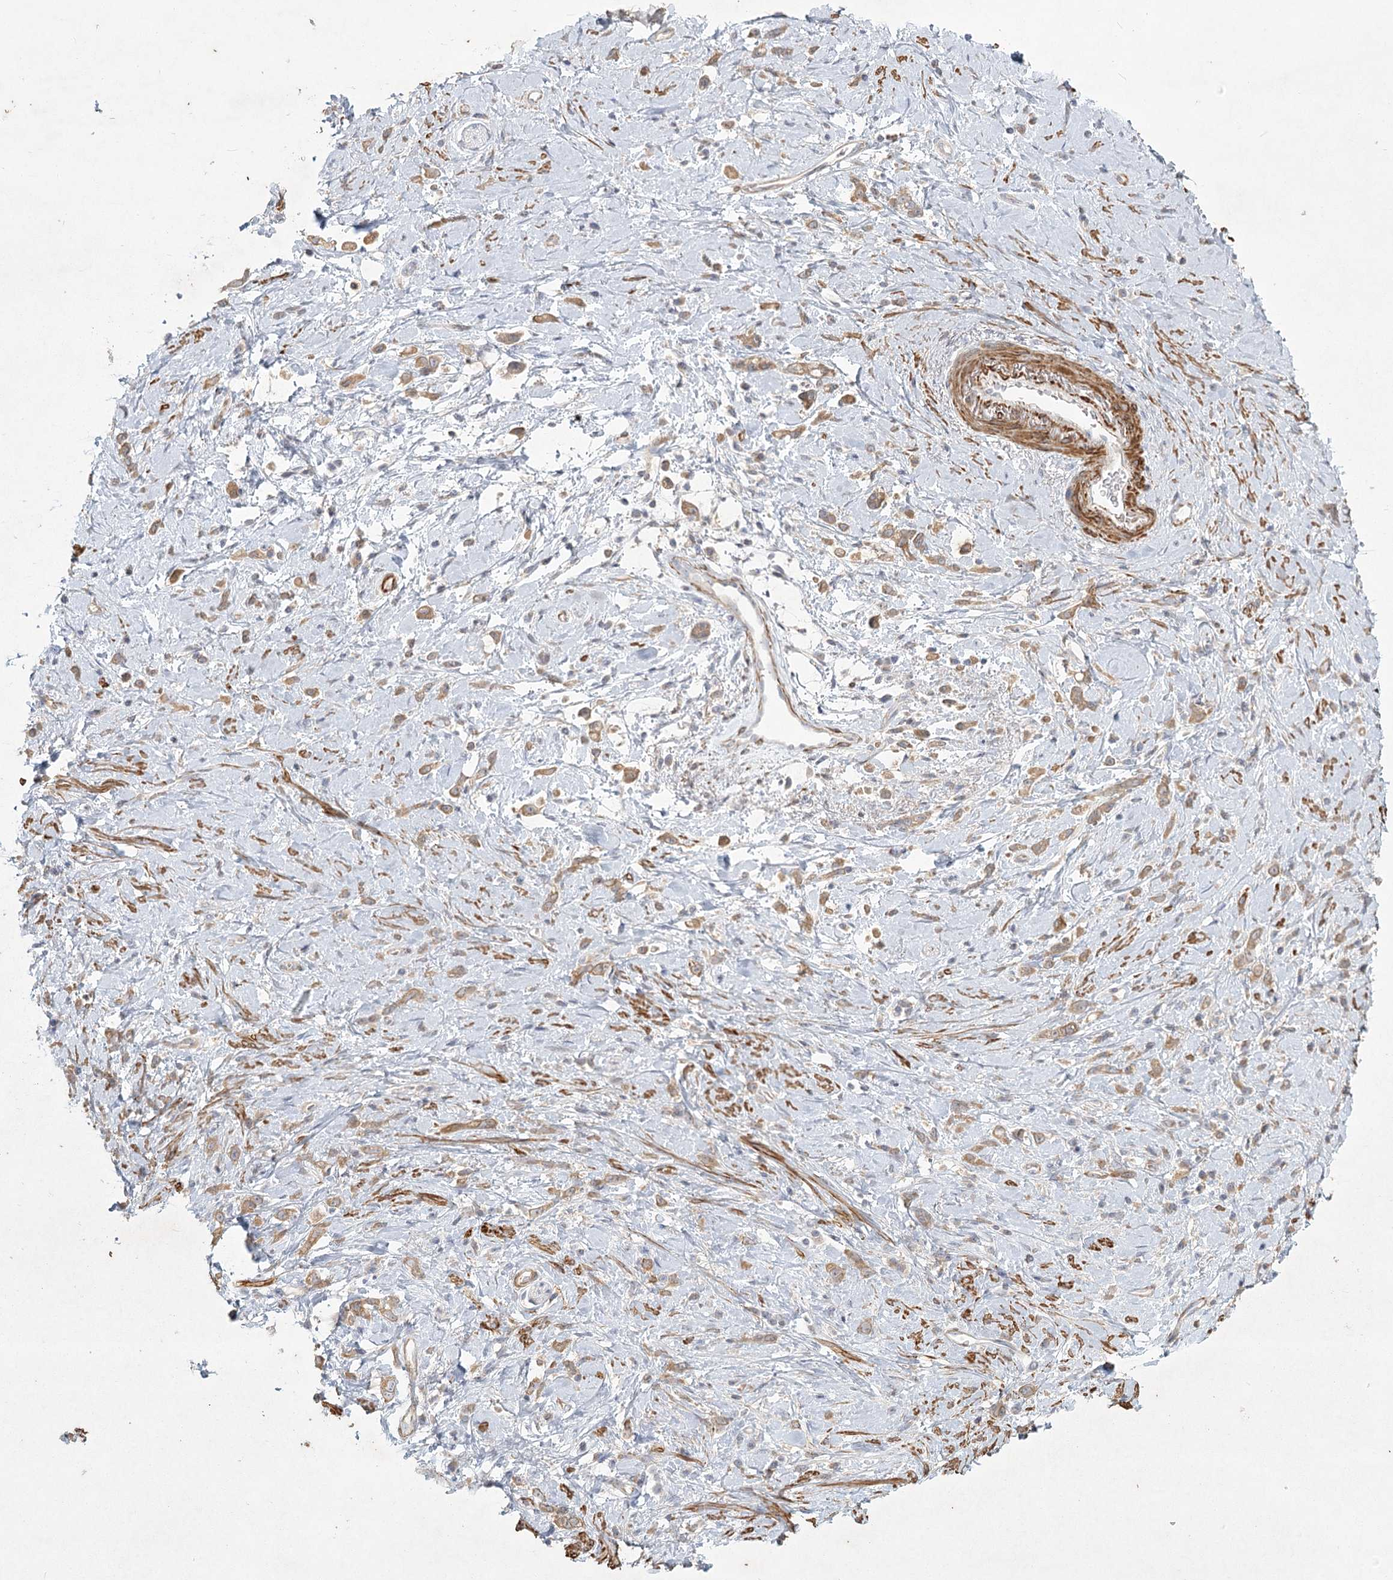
{"staining": {"intensity": "weak", "quantity": ">75%", "location": "cytoplasmic/membranous"}, "tissue": "stomach cancer", "cell_type": "Tumor cells", "image_type": "cancer", "snomed": [{"axis": "morphology", "description": "Adenocarcinoma, NOS"}, {"axis": "topography", "description": "Stomach"}], "caption": "Immunohistochemical staining of human stomach cancer (adenocarcinoma) reveals weak cytoplasmic/membranous protein expression in about >75% of tumor cells.", "gene": "INPP4B", "patient": {"sex": "female", "age": 60}}